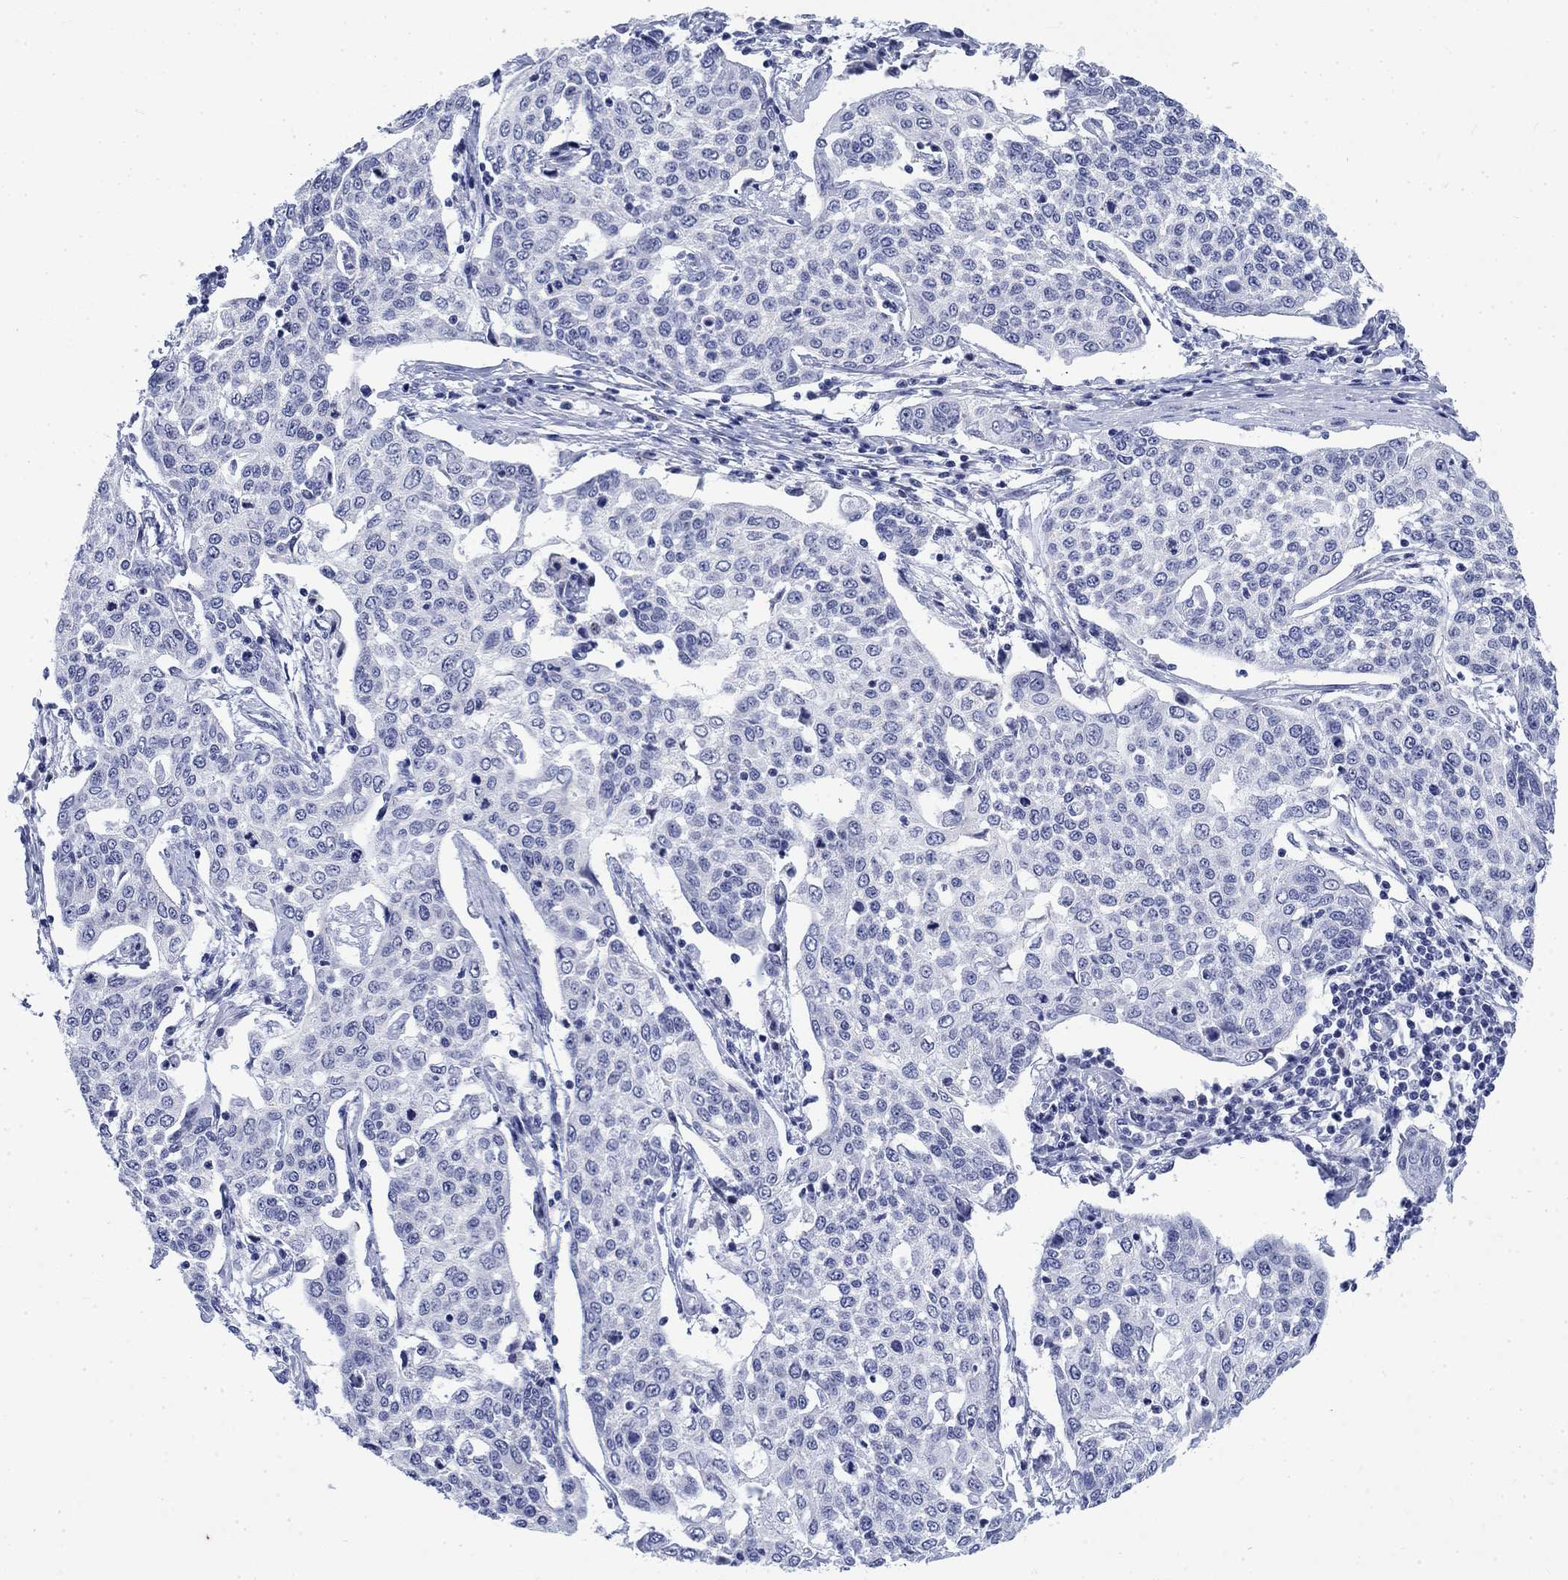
{"staining": {"intensity": "negative", "quantity": "none", "location": "none"}, "tissue": "cervical cancer", "cell_type": "Tumor cells", "image_type": "cancer", "snomed": [{"axis": "morphology", "description": "Squamous cell carcinoma, NOS"}, {"axis": "topography", "description": "Cervix"}], "caption": "The photomicrograph exhibits no significant staining in tumor cells of cervical squamous cell carcinoma.", "gene": "KRT76", "patient": {"sex": "female", "age": 34}}